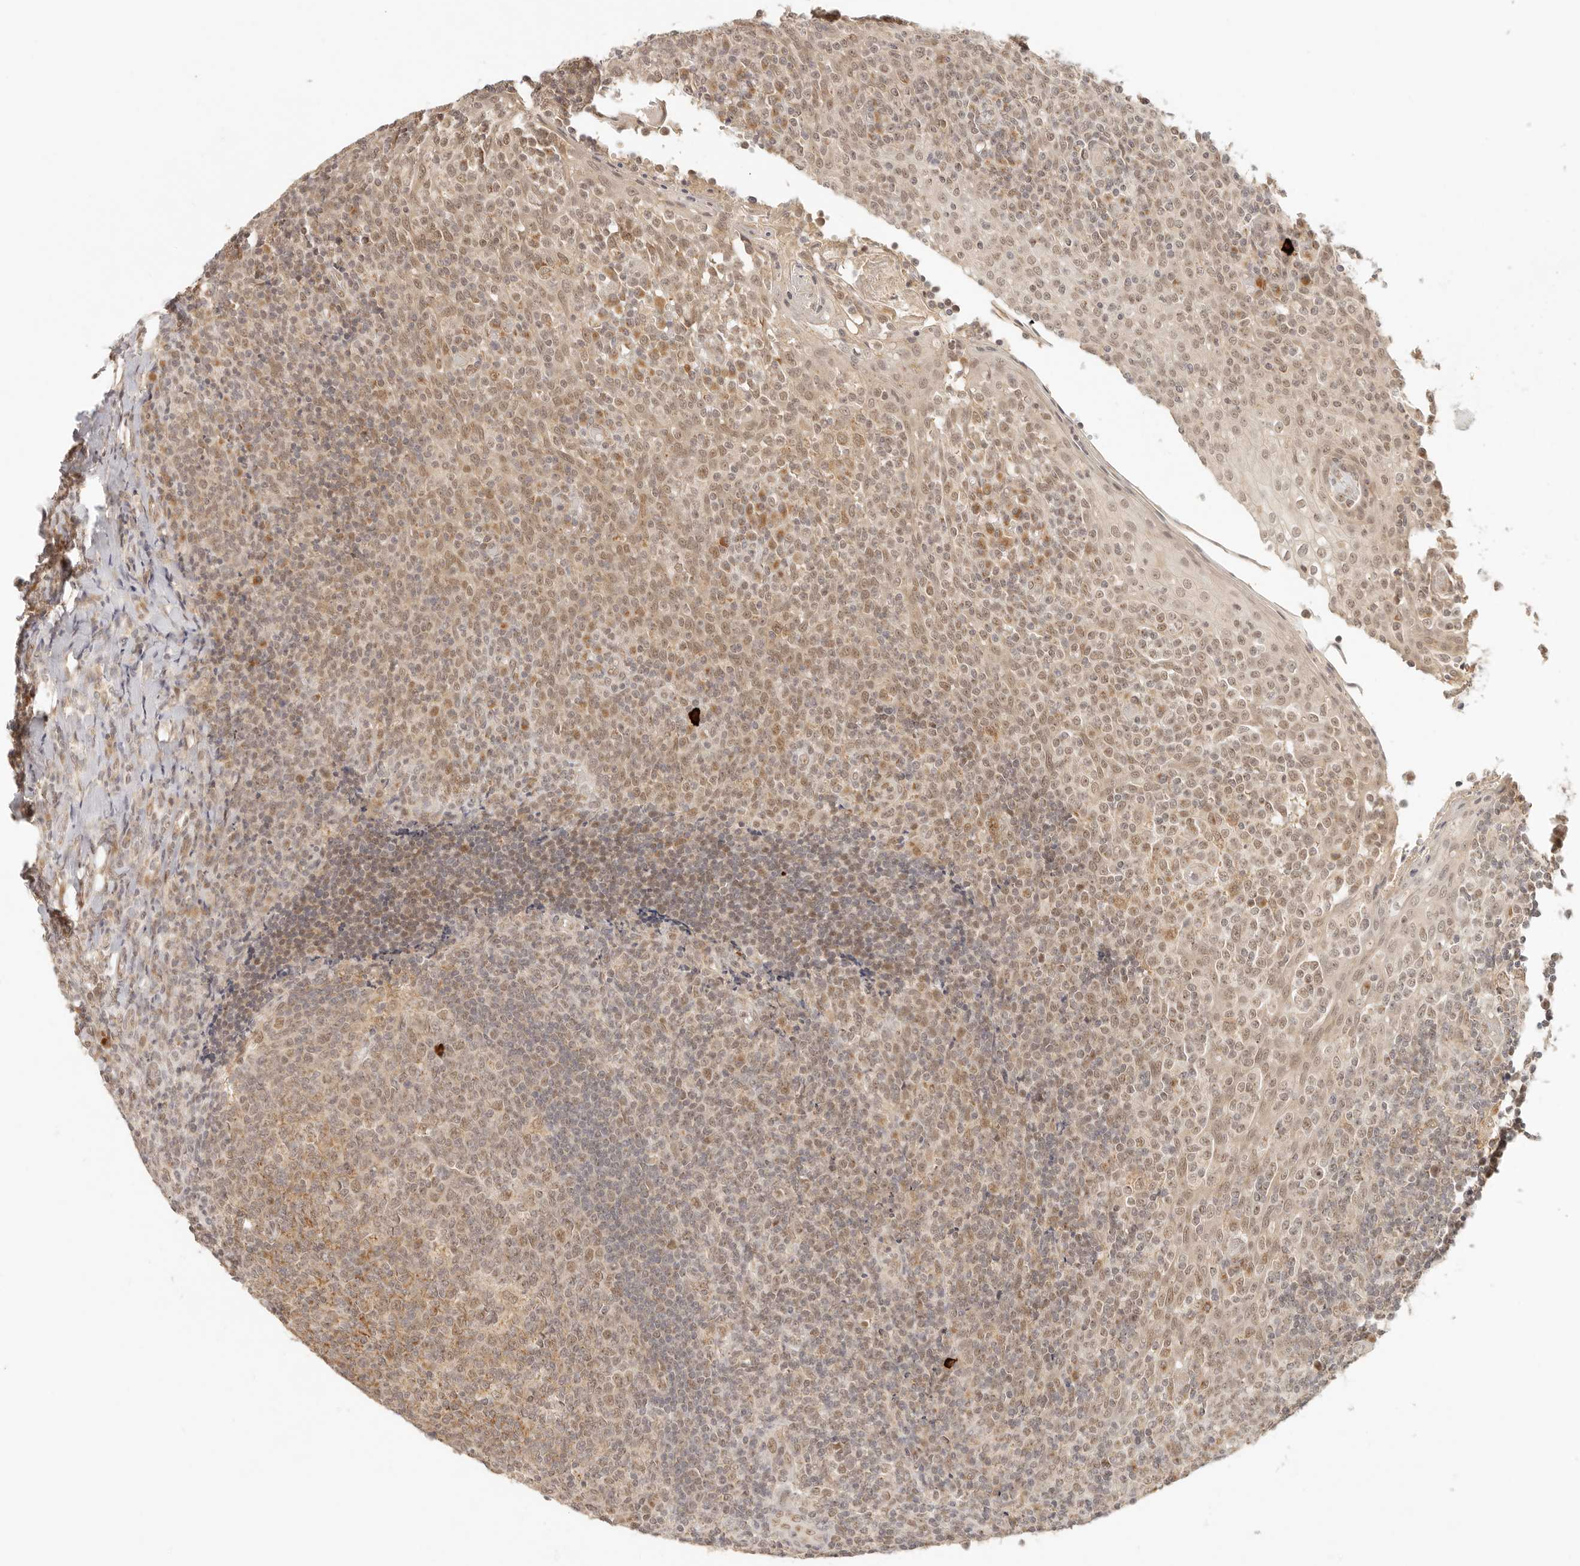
{"staining": {"intensity": "moderate", "quantity": "25%-75%", "location": "cytoplasmic/membranous,nuclear"}, "tissue": "tonsil", "cell_type": "Germinal center cells", "image_type": "normal", "snomed": [{"axis": "morphology", "description": "Normal tissue, NOS"}, {"axis": "topography", "description": "Tonsil"}], "caption": "This photomicrograph reveals immunohistochemistry staining of normal tonsil, with medium moderate cytoplasmic/membranous,nuclear expression in about 25%-75% of germinal center cells.", "gene": "INTS11", "patient": {"sex": "female", "age": 19}}